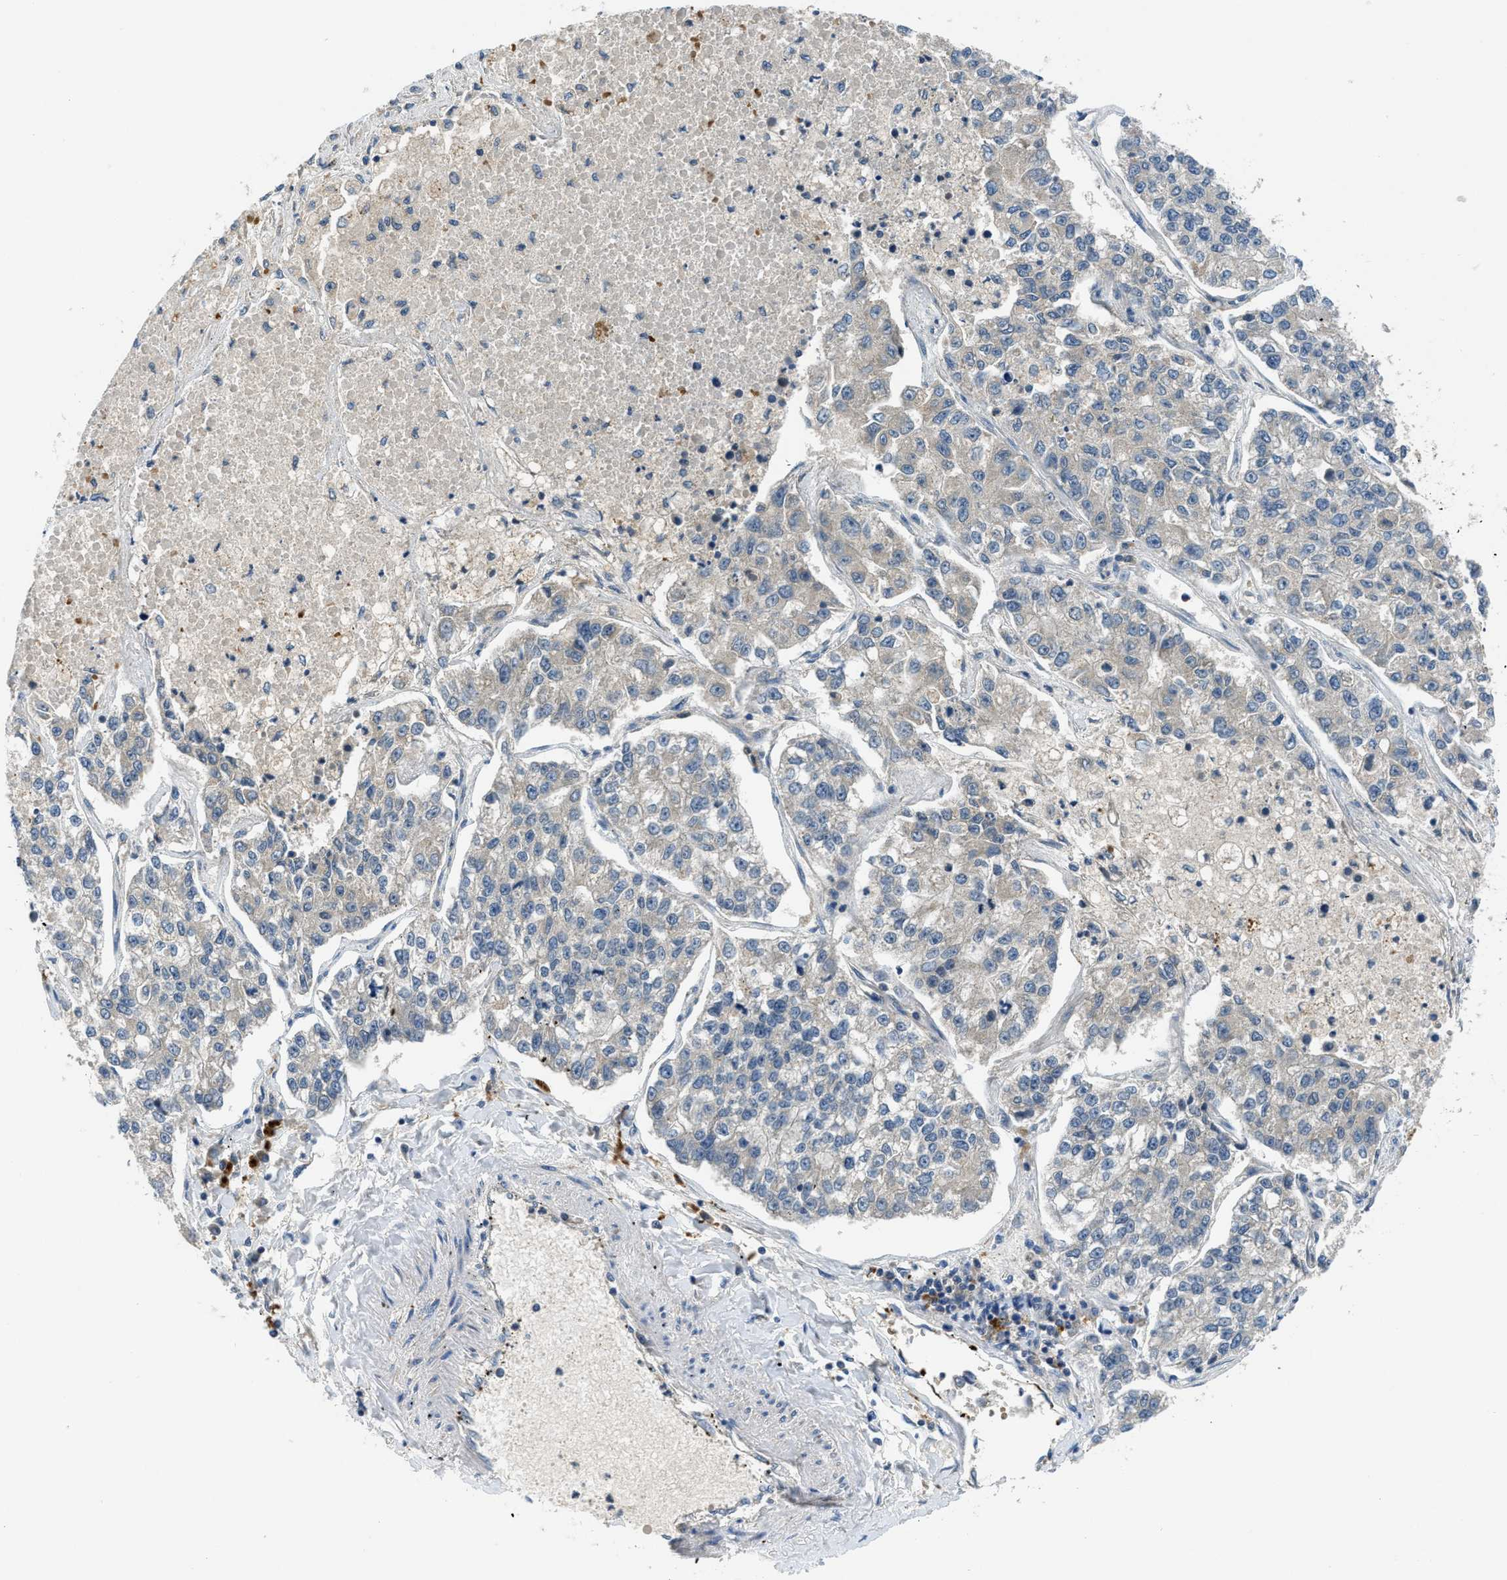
{"staining": {"intensity": "weak", "quantity": "<25%", "location": "cytoplasmic/membranous"}, "tissue": "lung cancer", "cell_type": "Tumor cells", "image_type": "cancer", "snomed": [{"axis": "morphology", "description": "Adenocarcinoma, NOS"}, {"axis": "topography", "description": "Lung"}], "caption": "A high-resolution image shows immunohistochemistry staining of adenocarcinoma (lung), which reveals no significant positivity in tumor cells.", "gene": "PDE7A", "patient": {"sex": "male", "age": 49}}